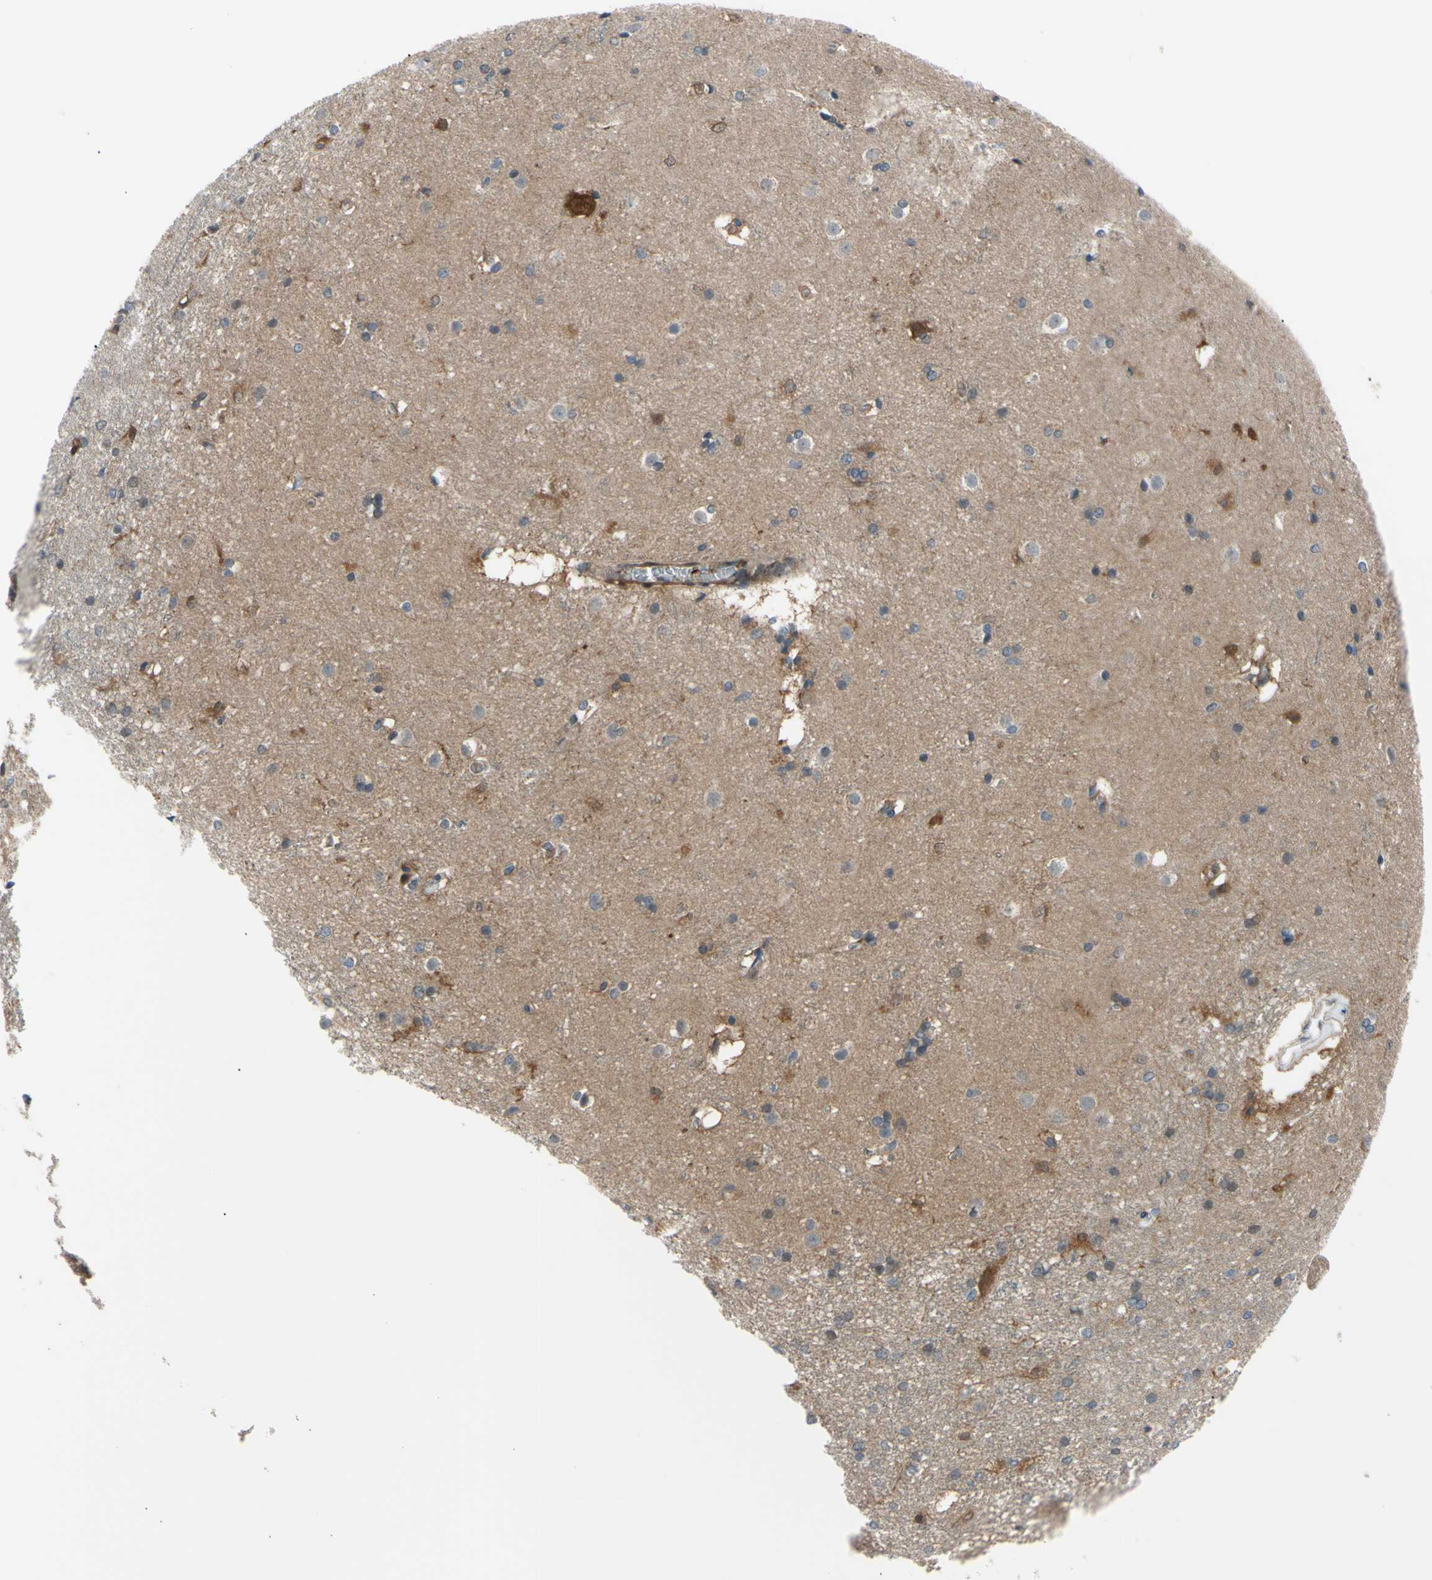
{"staining": {"intensity": "moderate", "quantity": "<25%", "location": "cytoplasmic/membranous"}, "tissue": "caudate", "cell_type": "Glial cells", "image_type": "normal", "snomed": [{"axis": "morphology", "description": "Normal tissue, NOS"}, {"axis": "topography", "description": "Lateral ventricle wall"}], "caption": "Brown immunohistochemical staining in normal human caudate shows moderate cytoplasmic/membranous staining in about <25% of glial cells. (Brightfield microscopy of DAB IHC at high magnification).", "gene": "NOL3", "patient": {"sex": "female", "age": 19}}